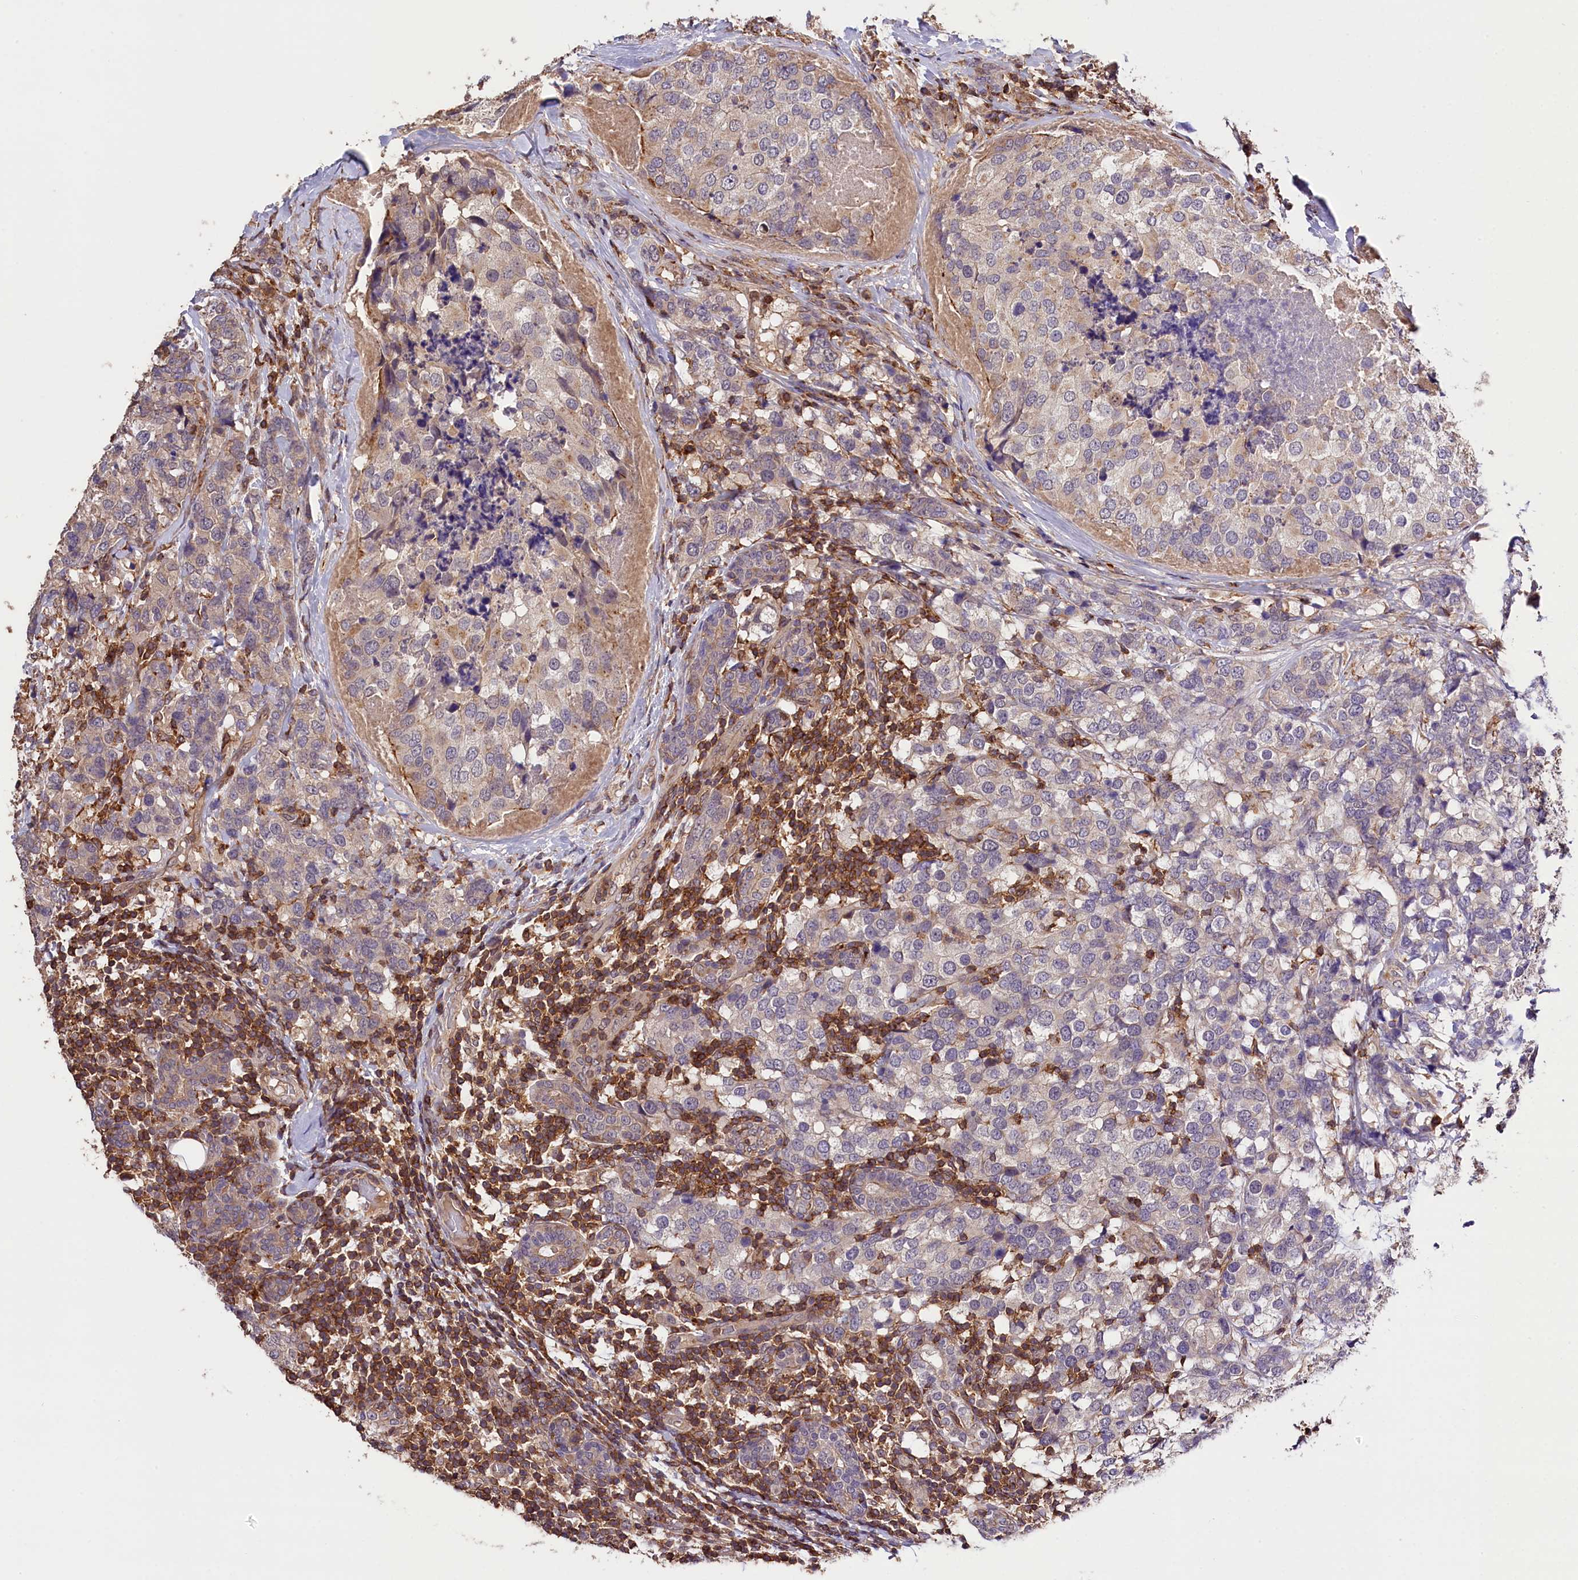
{"staining": {"intensity": "weak", "quantity": "<25%", "location": "cytoplasmic/membranous"}, "tissue": "breast cancer", "cell_type": "Tumor cells", "image_type": "cancer", "snomed": [{"axis": "morphology", "description": "Lobular carcinoma"}, {"axis": "topography", "description": "Breast"}], "caption": "DAB (3,3'-diaminobenzidine) immunohistochemical staining of breast cancer (lobular carcinoma) shows no significant staining in tumor cells. (DAB (3,3'-diaminobenzidine) IHC, high magnification).", "gene": "SKIDA1", "patient": {"sex": "female", "age": 59}}